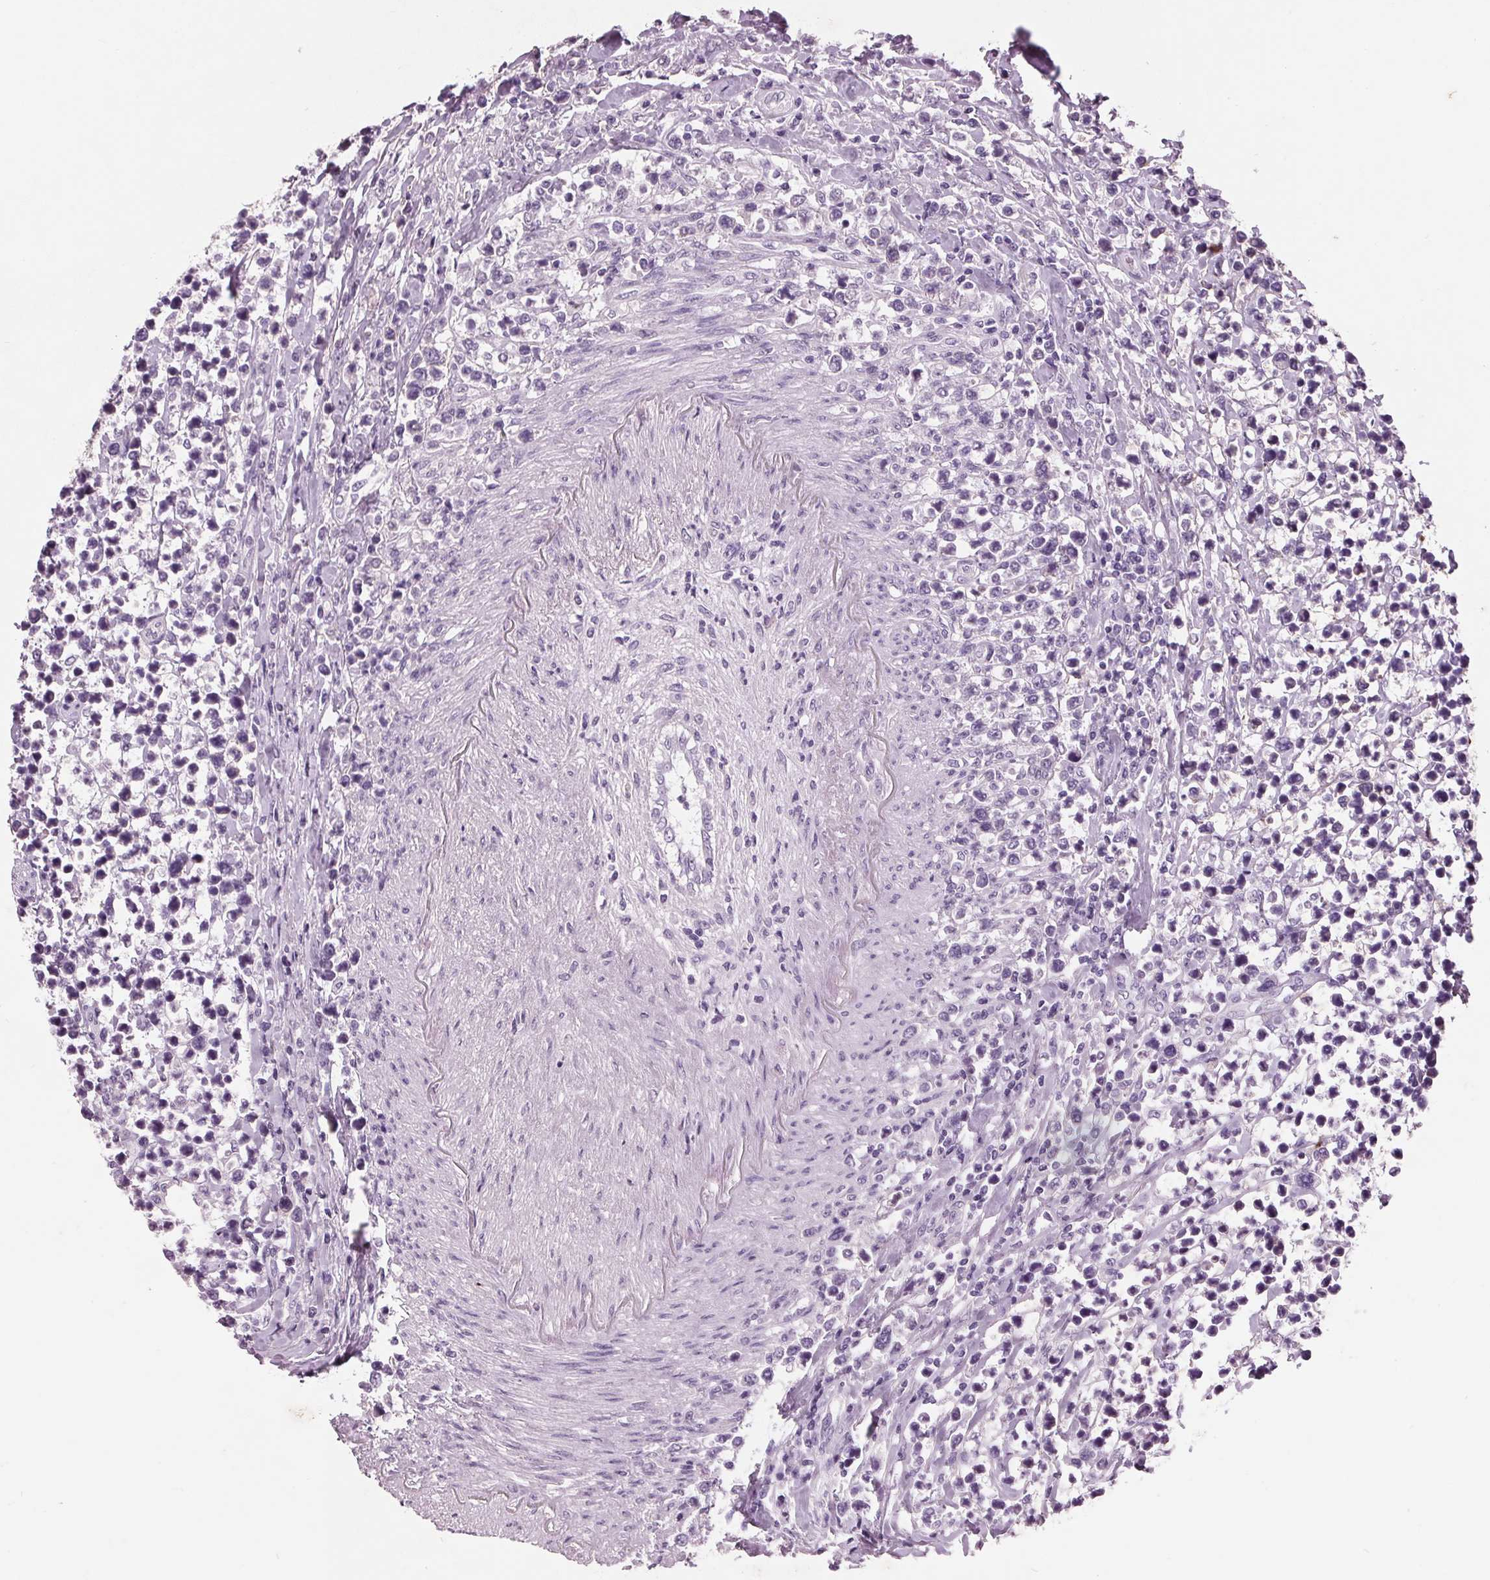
{"staining": {"intensity": "negative", "quantity": "none", "location": "none"}, "tissue": "lymphoma", "cell_type": "Tumor cells", "image_type": "cancer", "snomed": [{"axis": "morphology", "description": "Malignant lymphoma, non-Hodgkin's type, High grade"}, {"axis": "topography", "description": "Soft tissue"}], "caption": "Immunohistochemistry photomicrograph of neoplastic tissue: human lymphoma stained with DAB exhibits no significant protein positivity in tumor cells.", "gene": "C6", "patient": {"sex": "female", "age": 56}}